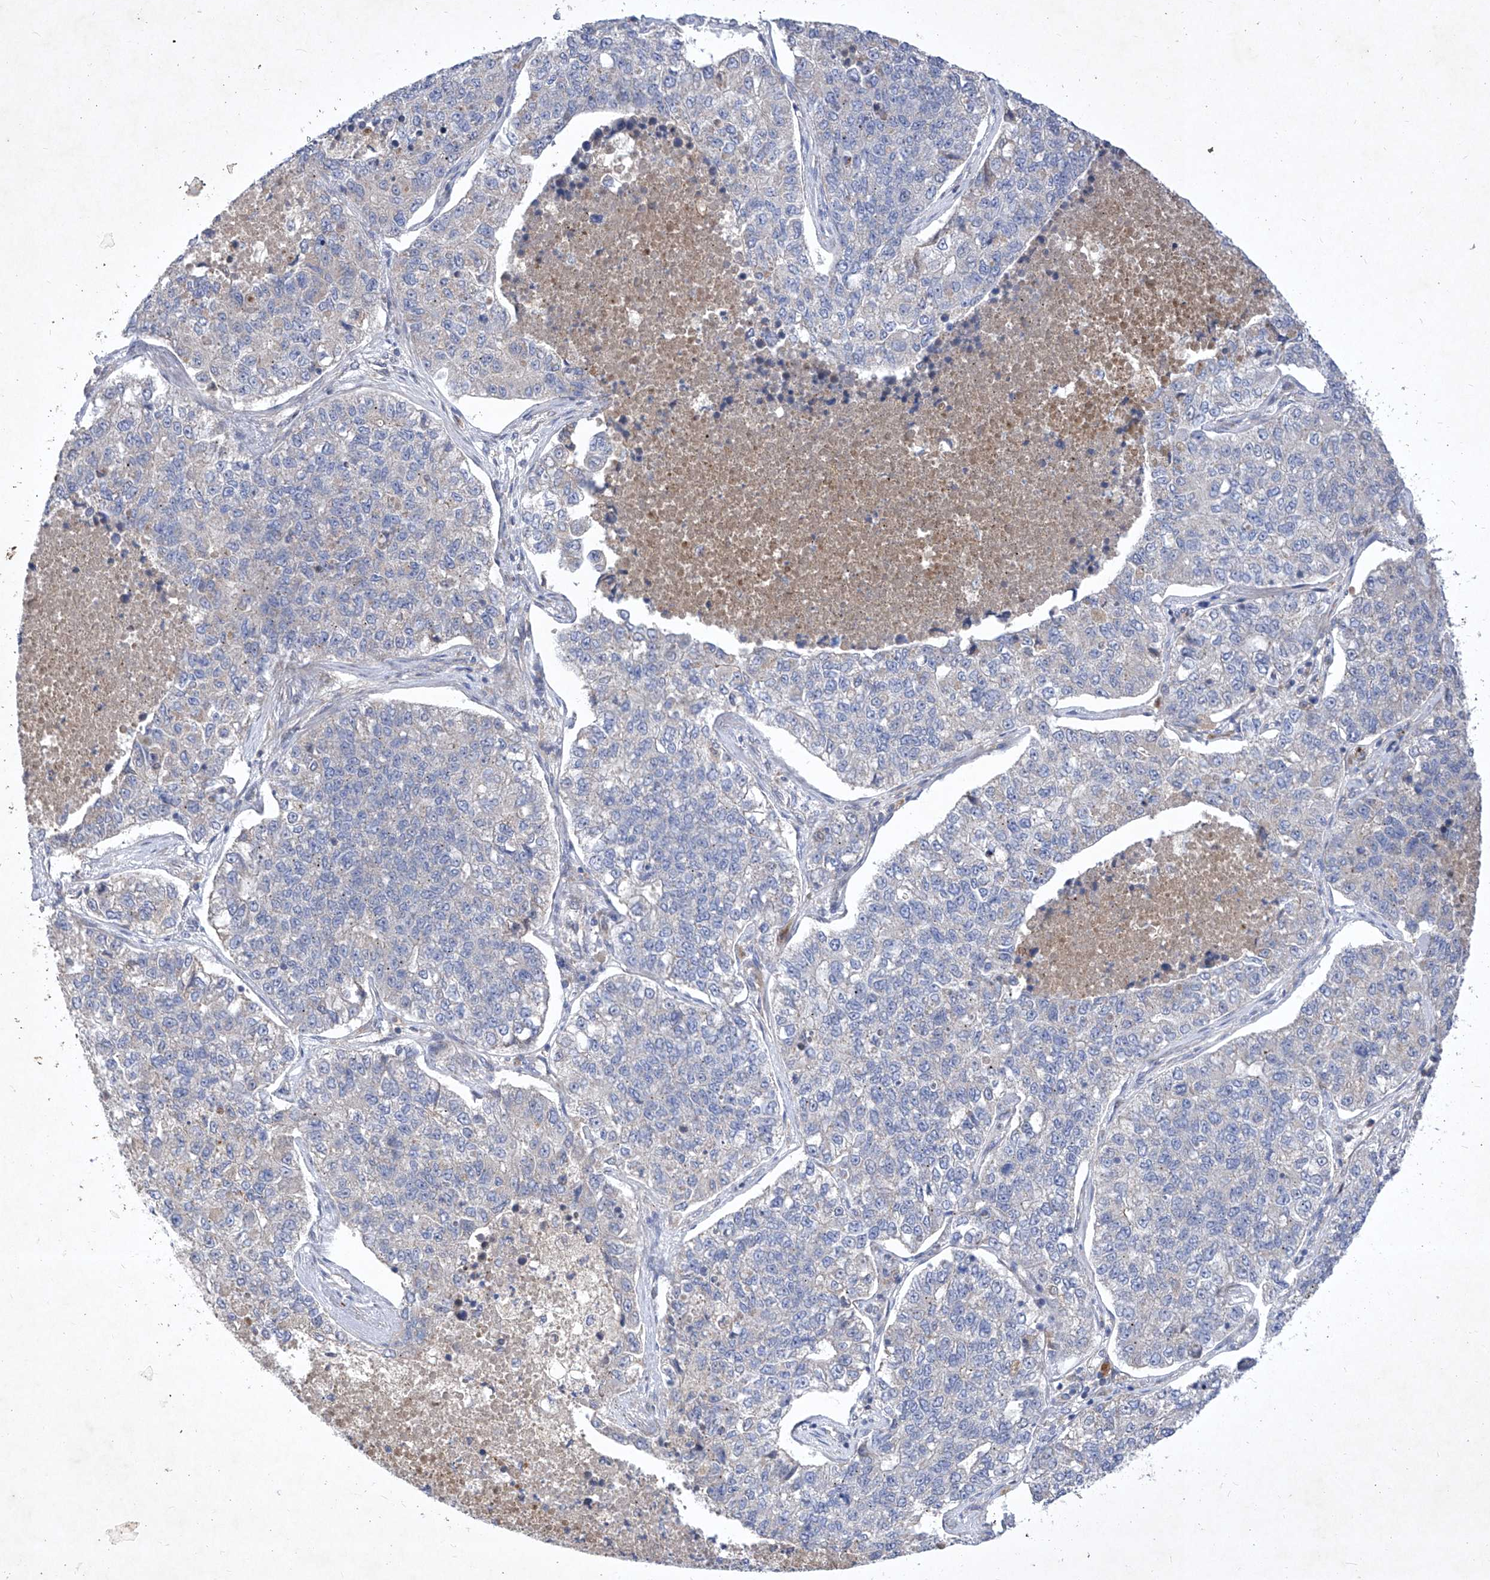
{"staining": {"intensity": "negative", "quantity": "none", "location": "none"}, "tissue": "lung cancer", "cell_type": "Tumor cells", "image_type": "cancer", "snomed": [{"axis": "morphology", "description": "Adenocarcinoma, NOS"}, {"axis": "topography", "description": "Lung"}], "caption": "Histopathology image shows no protein positivity in tumor cells of adenocarcinoma (lung) tissue.", "gene": "COQ3", "patient": {"sex": "male", "age": 49}}